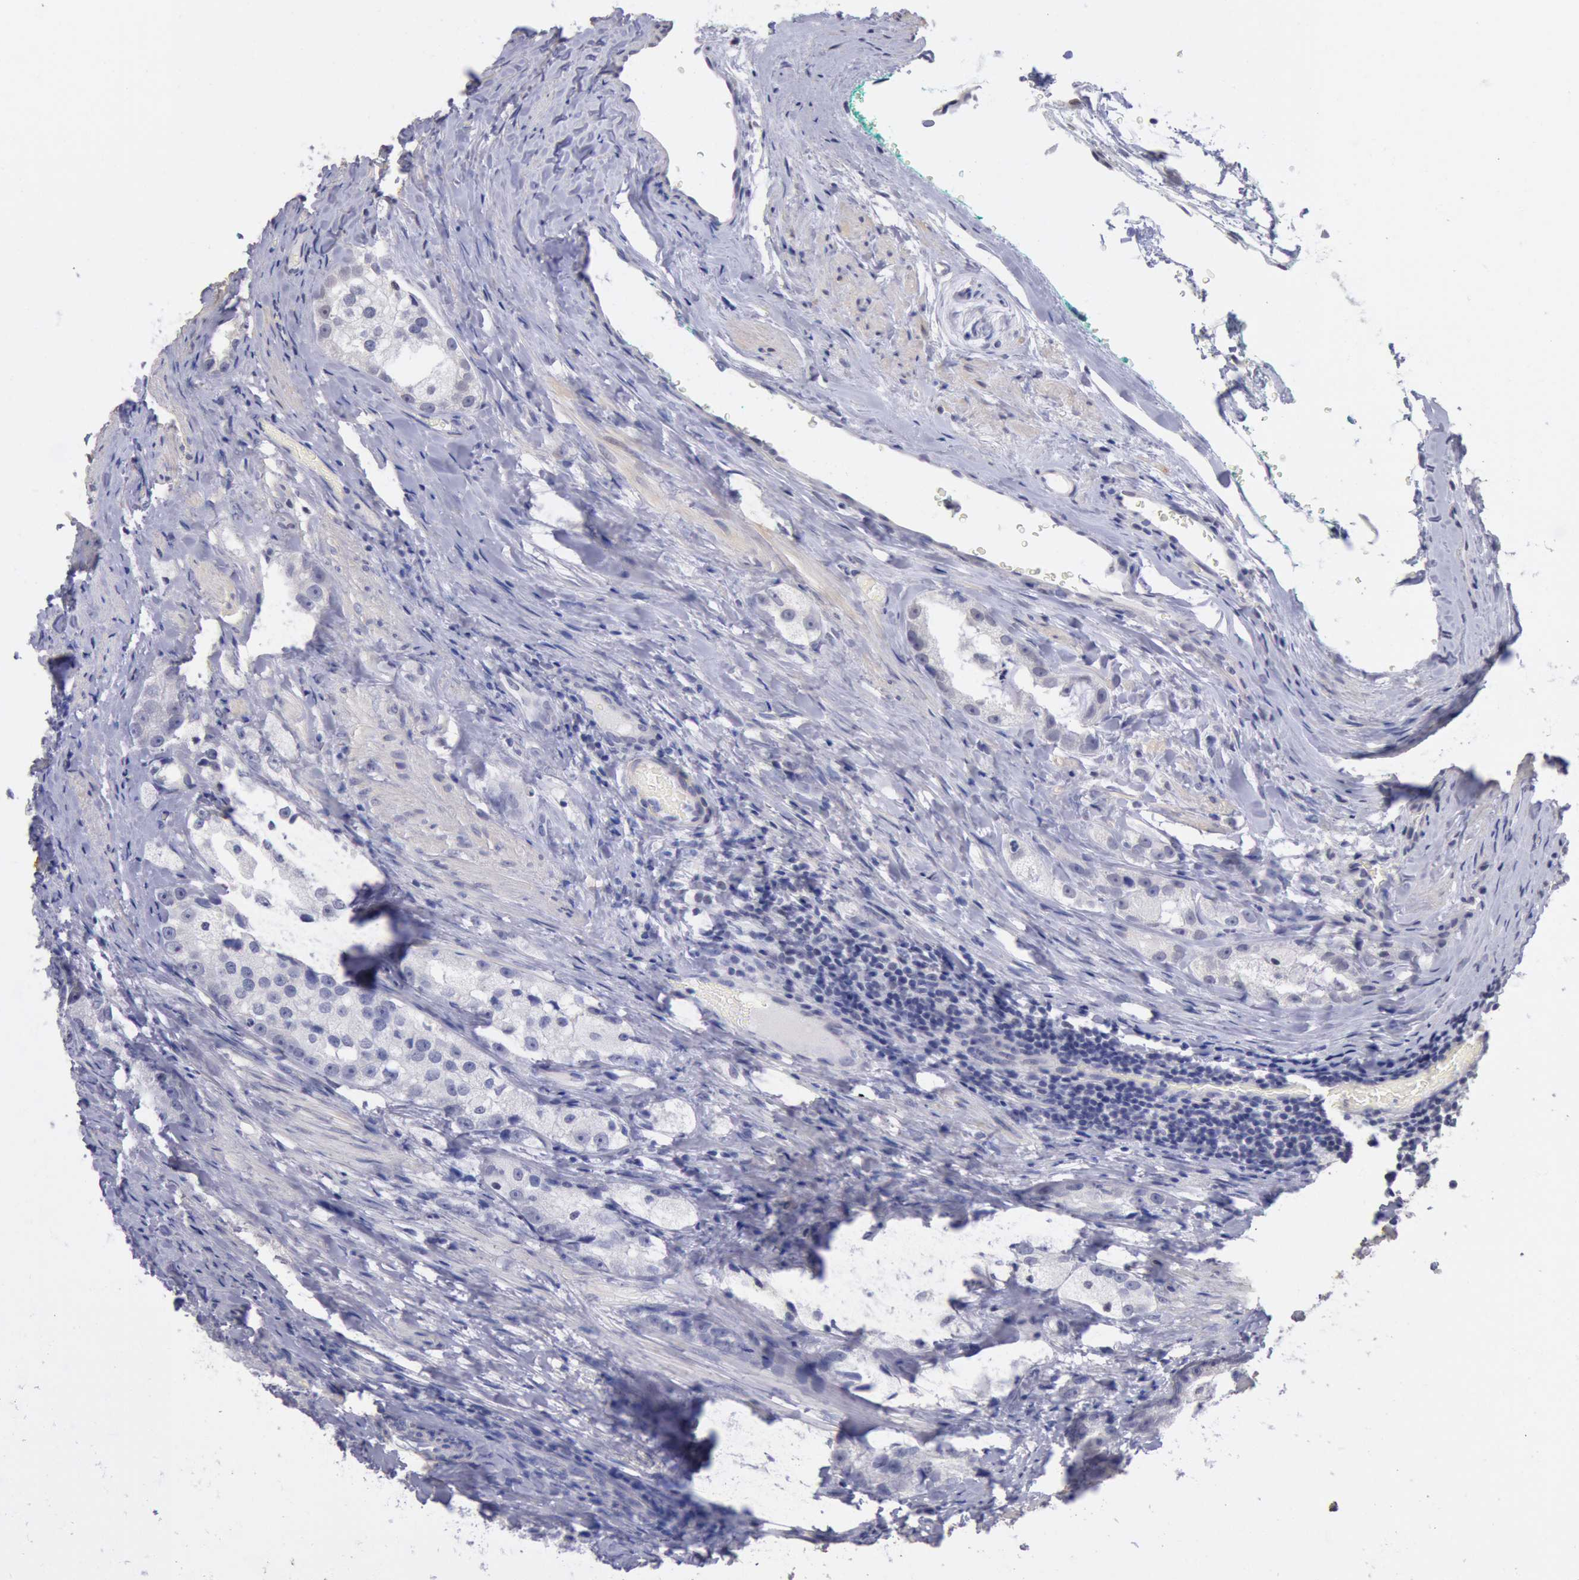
{"staining": {"intensity": "negative", "quantity": "none", "location": "none"}, "tissue": "prostate cancer", "cell_type": "Tumor cells", "image_type": "cancer", "snomed": [{"axis": "morphology", "description": "Adenocarcinoma, High grade"}, {"axis": "topography", "description": "Prostate"}], "caption": "Tumor cells are negative for brown protein staining in prostate cancer (adenocarcinoma (high-grade)). (DAB (3,3'-diaminobenzidine) immunohistochemistry (IHC) visualized using brightfield microscopy, high magnification).", "gene": "MYH7", "patient": {"sex": "male", "age": 63}}